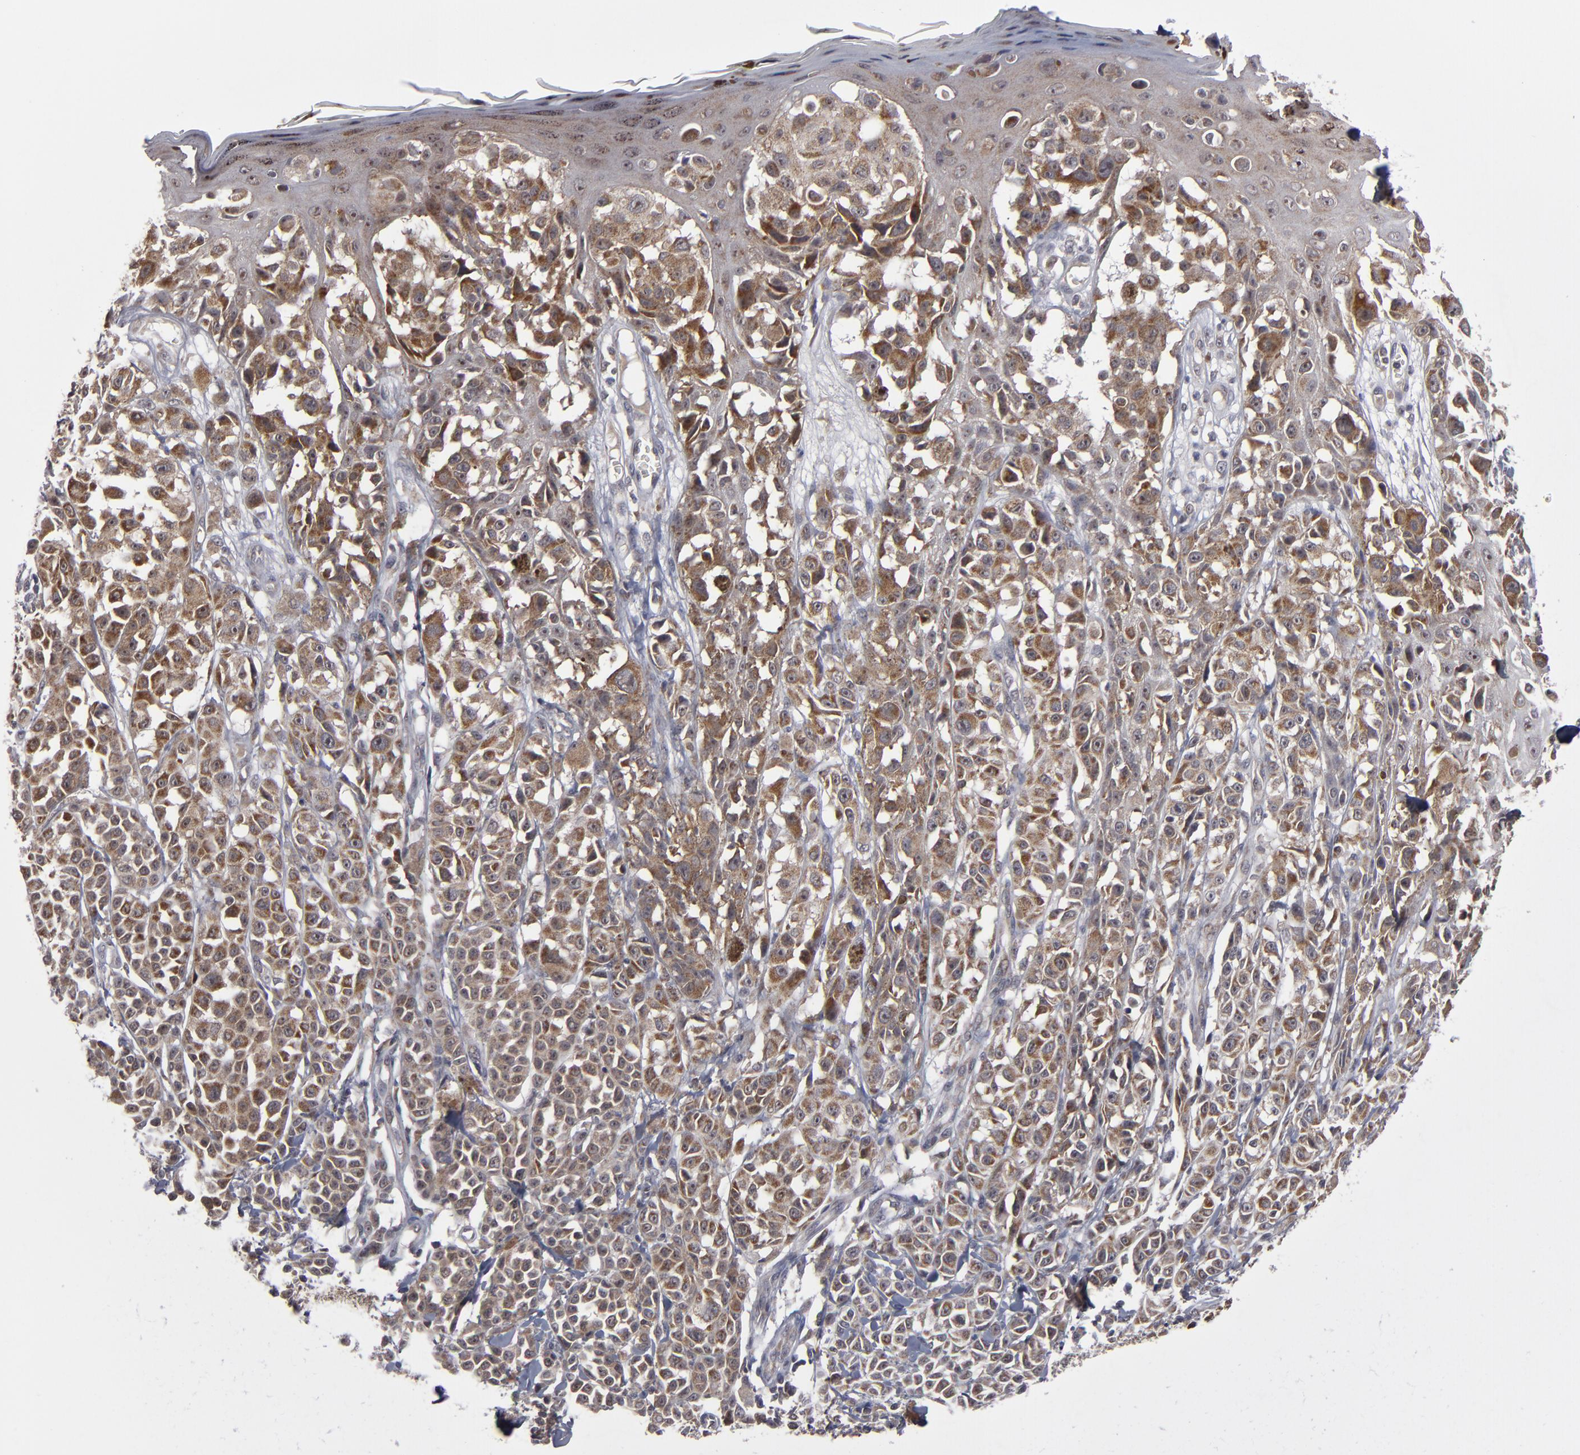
{"staining": {"intensity": "moderate", "quantity": "25%-75%", "location": "cytoplasmic/membranous"}, "tissue": "melanoma", "cell_type": "Tumor cells", "image_type": "cancer", "snomed": [{"axis": "morphology", "description": "Malignant melanoma, NOS"}, {"axis": "topography", "description": "Skin"}], "caption": "This is a histology image of immunohistochemistry (IHC) staining of malignant melanoma, which shows moderate staining in the cytoplasmic/membranous of tumor cells.", "gene": "GLCCI1", "patient": {"sex": "female", "age": 38}}